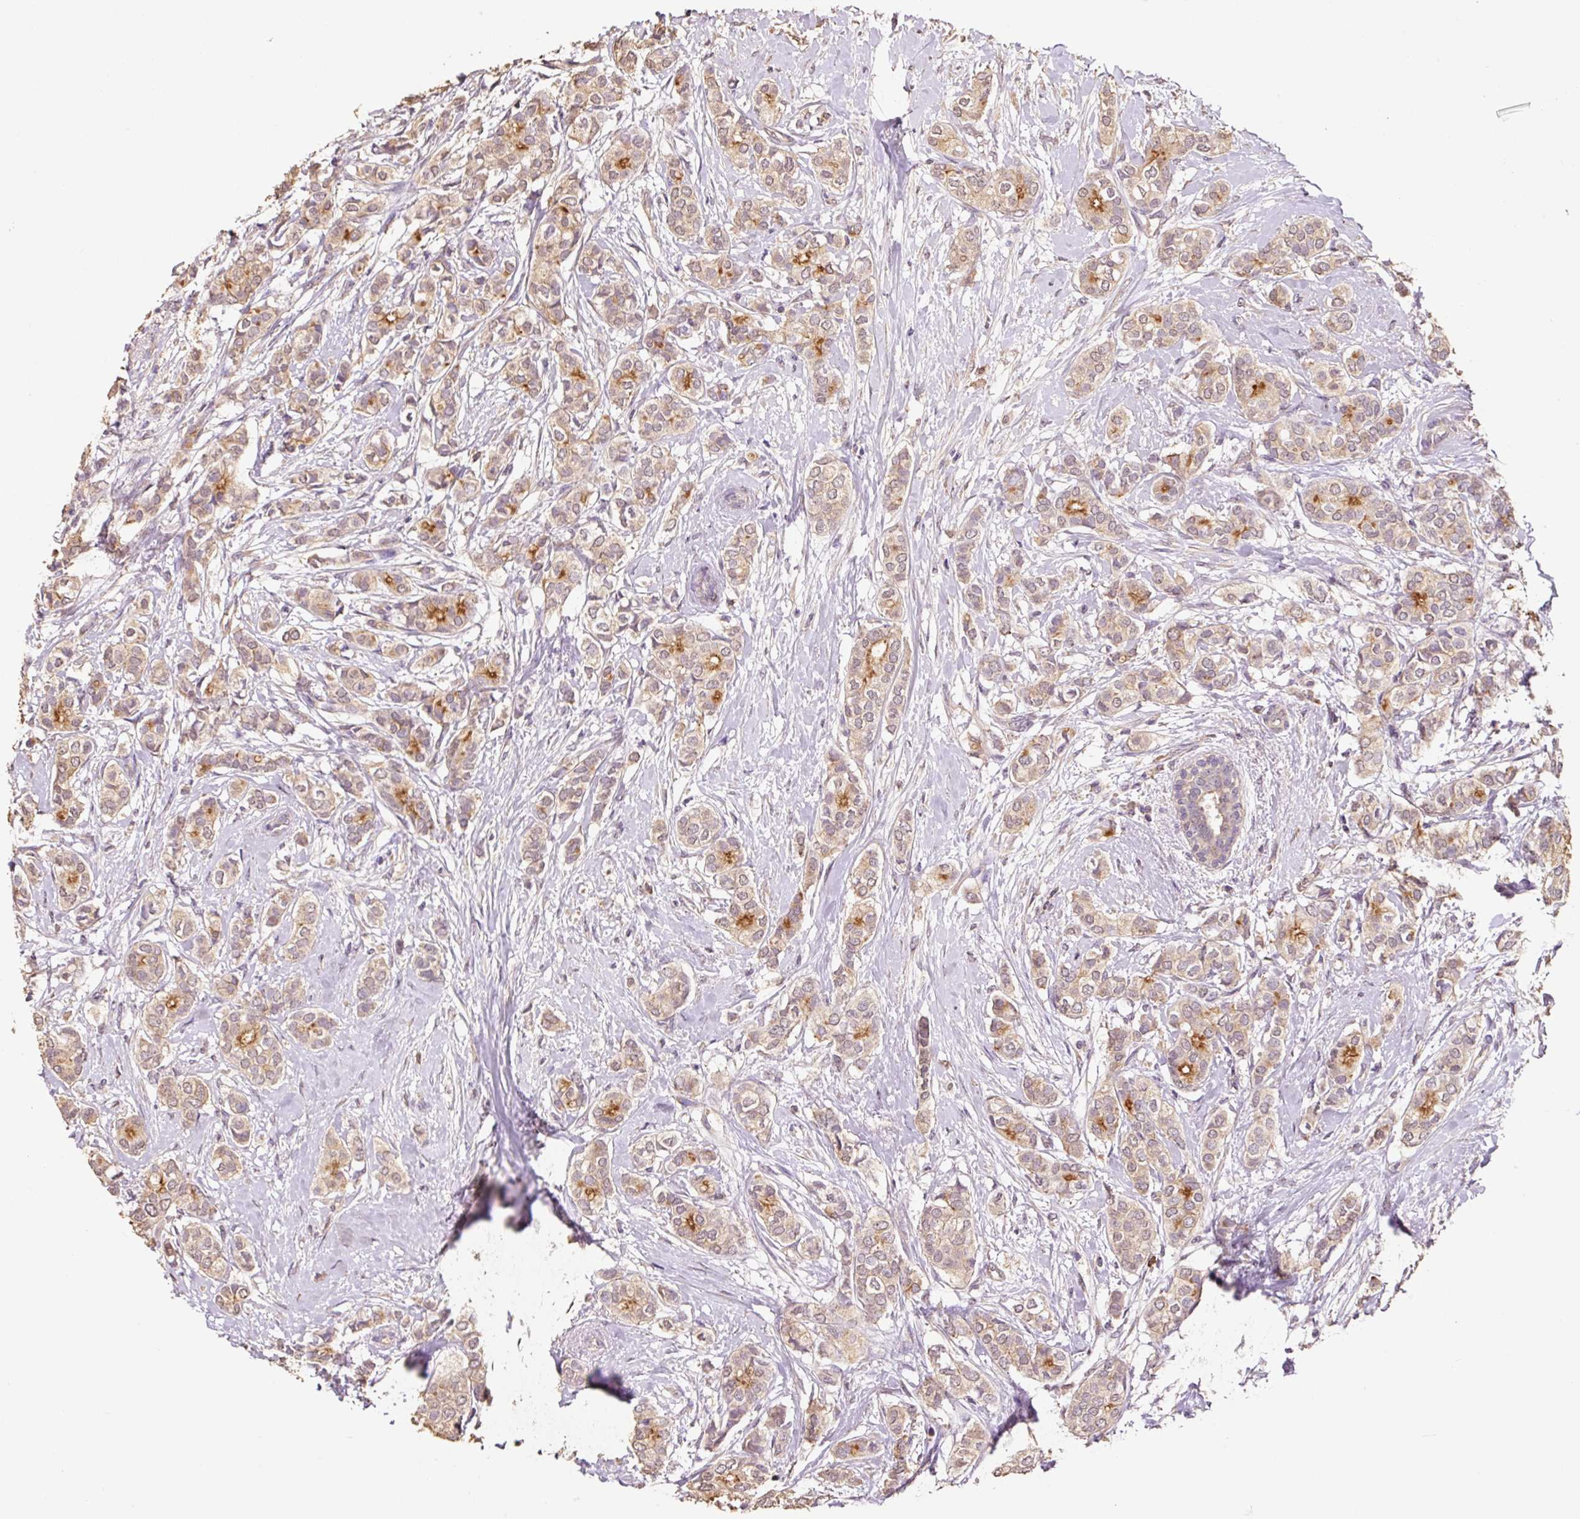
{"staining": {"intensity": "weak", "quantity": ">75%", "location": "cytoplasmic/membranous"}, "tissue": "breast cancer", "cell_type": "Tumor cells", "image_type": "cancer", "snomed": [{"axis": "morphology", "description": "Duct carcinoma"}, {"axis": "topography", "description": "Breast"}], "caption": "Approximately >75% of tumor cells in human breast cancer reveal weak cytoplasmic/membranous protein positivity as visualized by brown immunohistochemical staining.", "gene": "HERC2", "patient": {"sex": "female", "age": 73}}